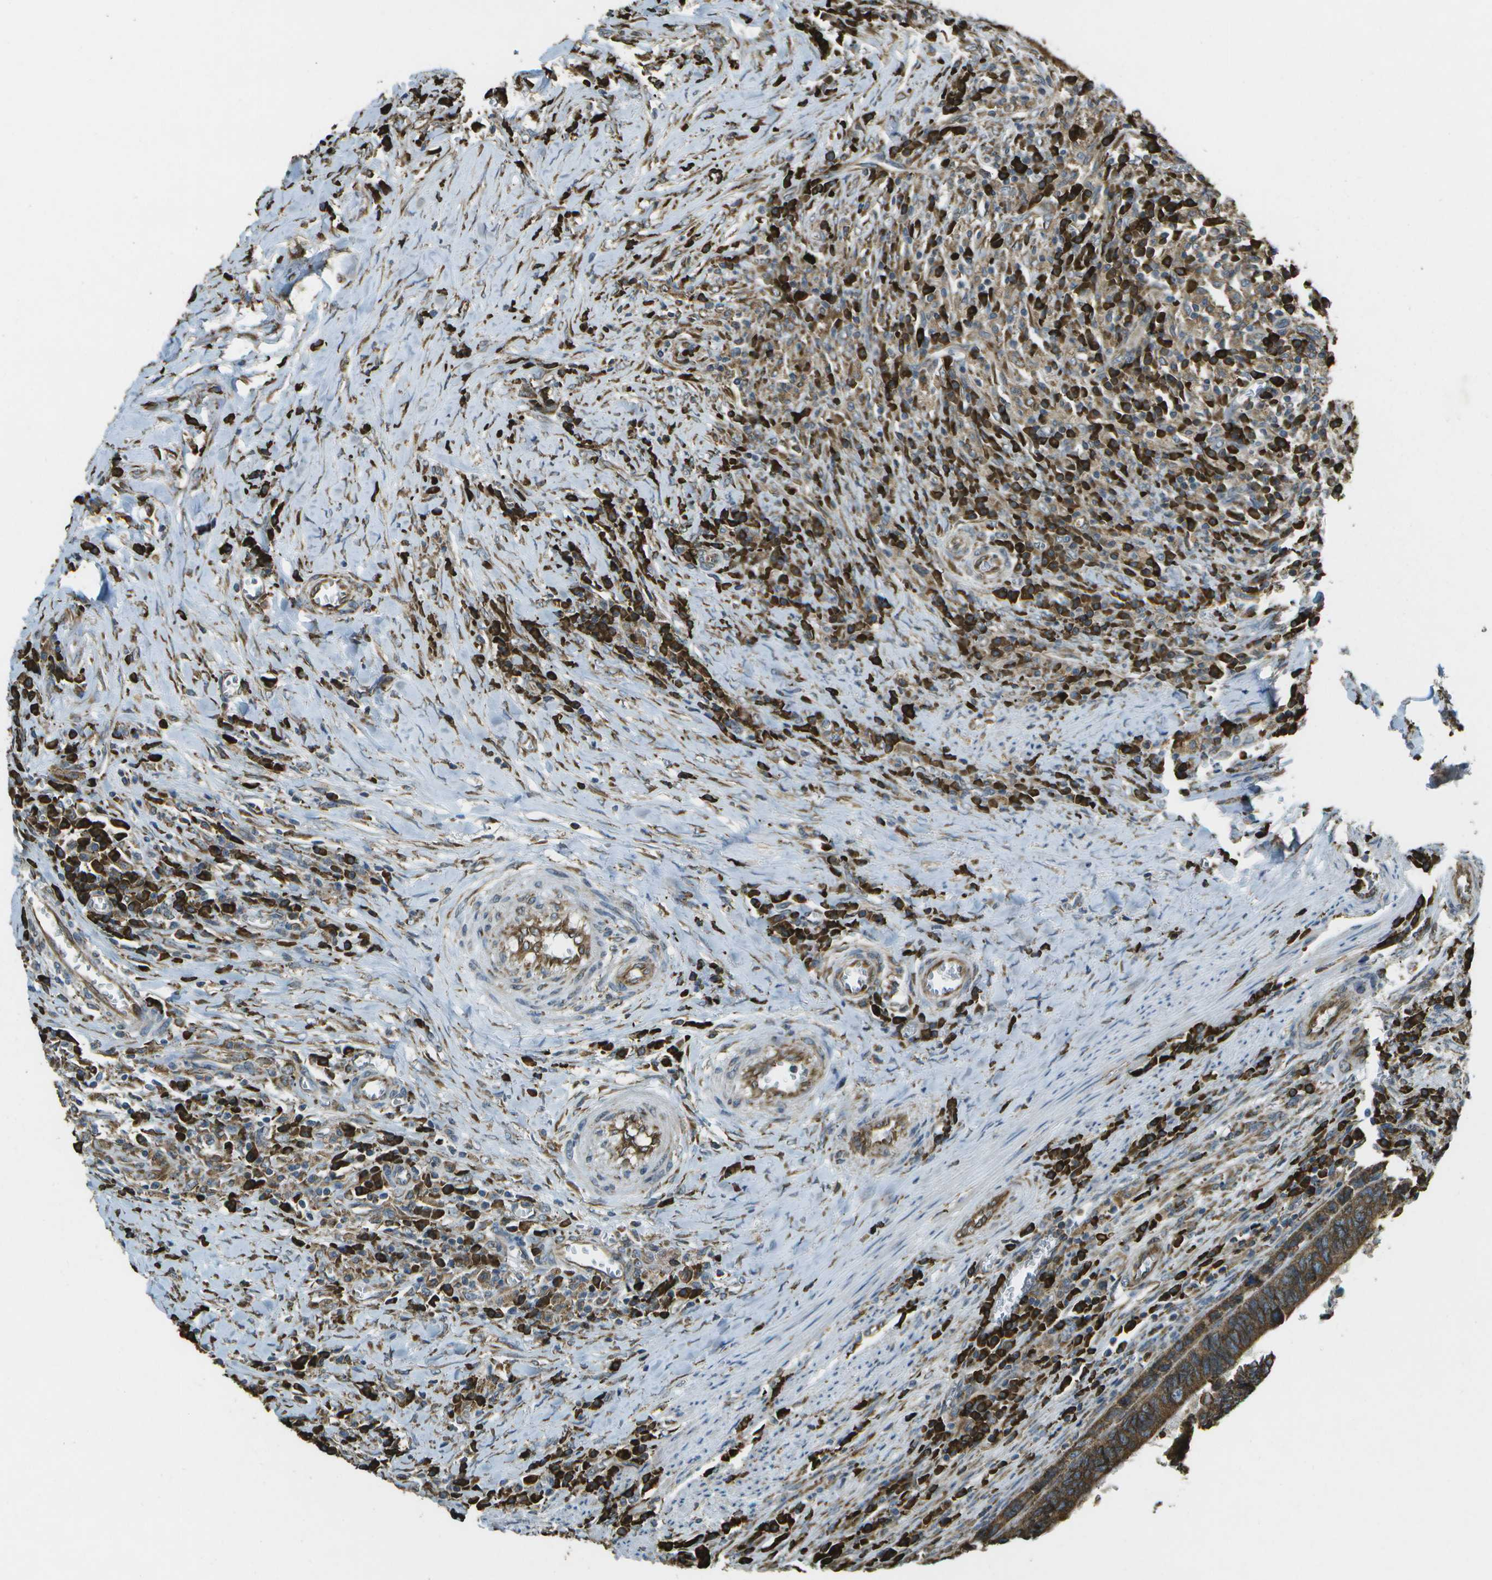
{"staining": {"intensity": "moderate", "quantity": ">75%", "location": "cytoplasmic/membranous"}, "tissue": "colorectal cancer", "cell_type": "Tumor cells", "image_type": "cancer", "snomed": [{"axis": "morphology", "description": "Adenocarcinoma, NOS"}, {"axis": "topography", "description": "Colon"}], "caption": "Immunohistochemical staining of colorectal cancer (adenocarcinoma) demonstrates medium levels of moderate cytoplasmic/membranous protein expression in about >75% of tumor cells.", "gene": "PDIA4", "patient": {"sex": "male", "age": 72}}